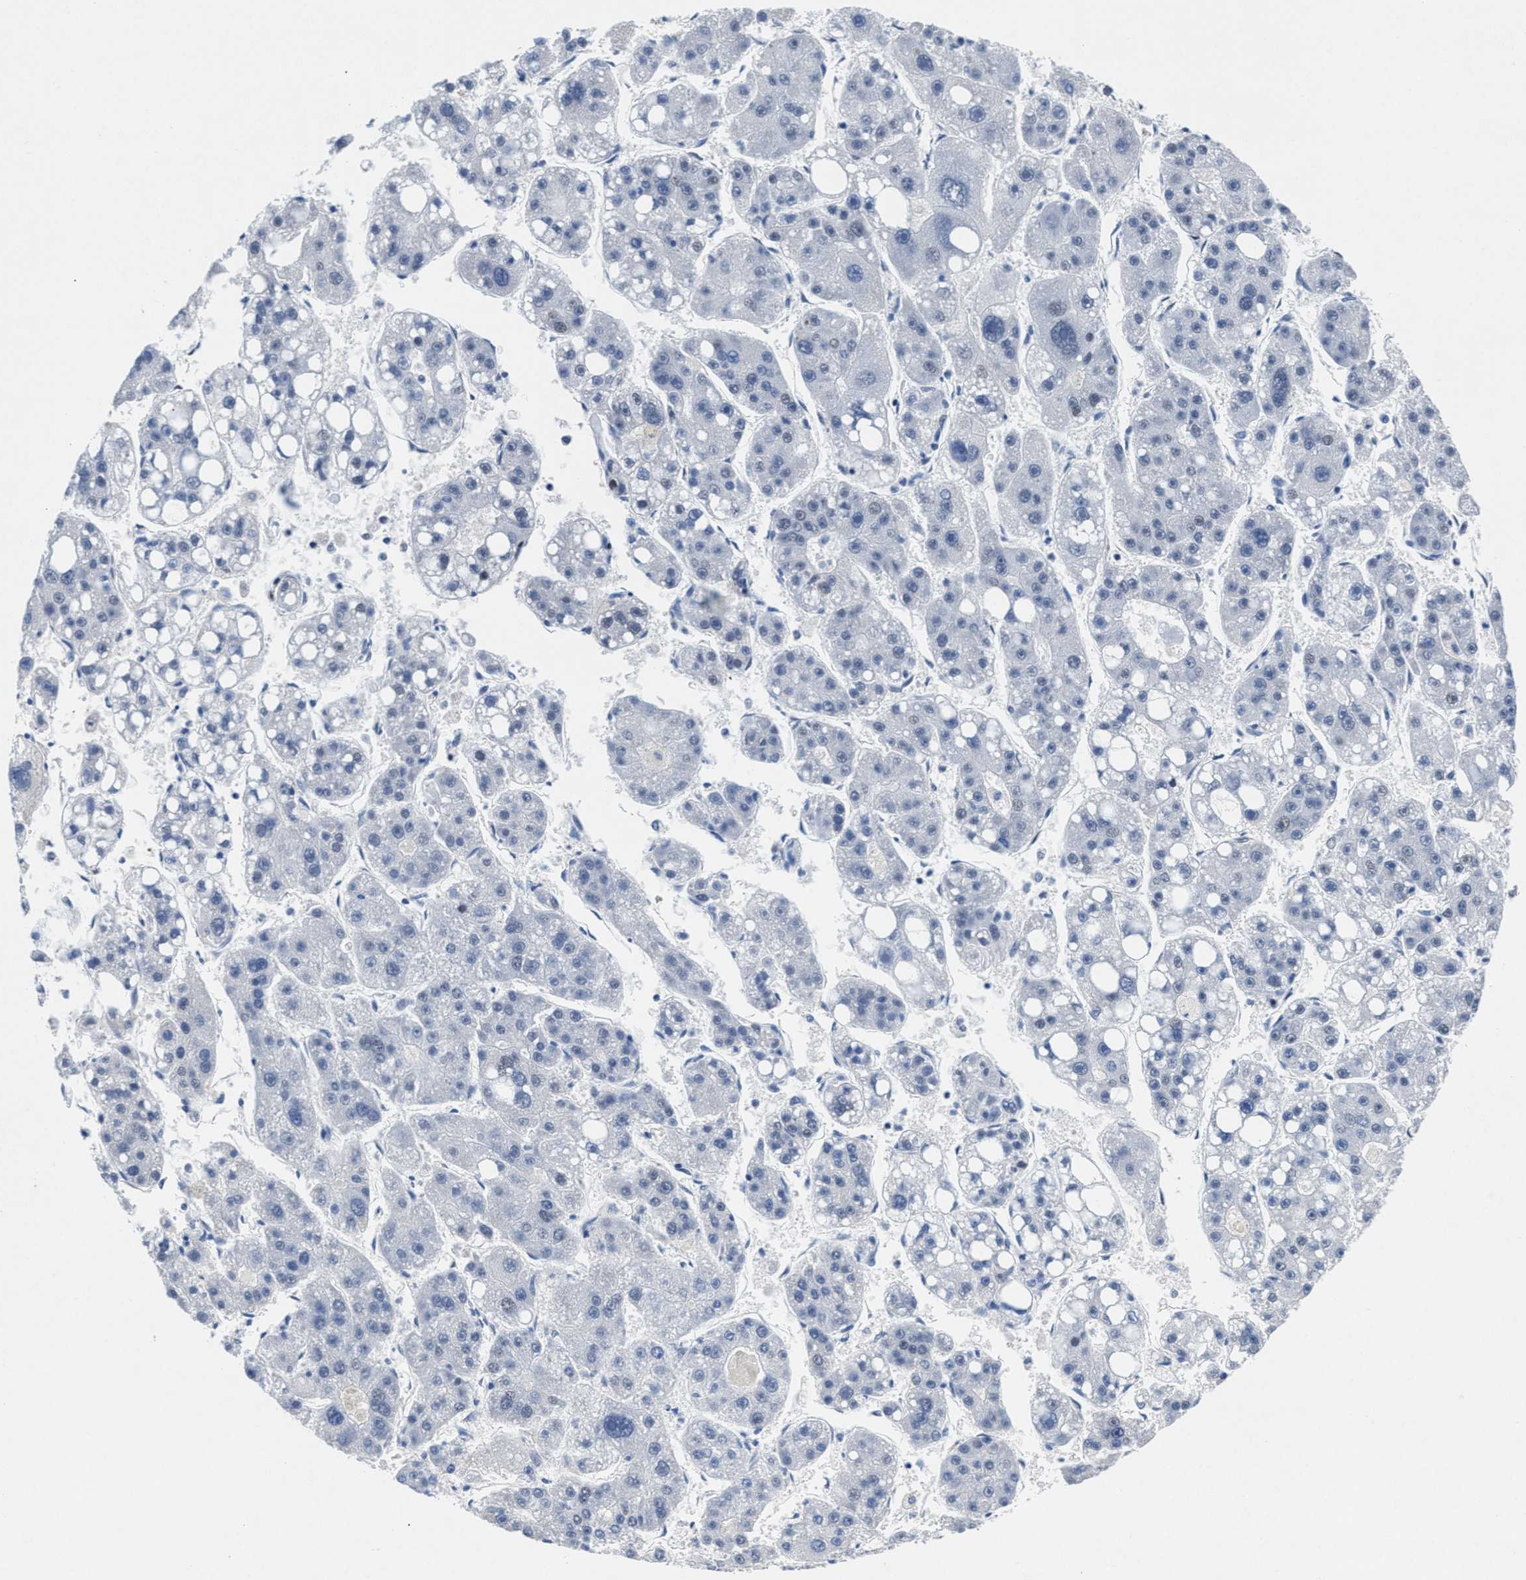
{"staining": {"intensity": "negative", "quantity": "none", "location": "none"}, "tissue": "liver cancer", "cell_type": "Tumor cells", "image_type": "cancer", "snomed": [{"axis": "morphology", "description": "Carcinoma, Hepatocellular, NOS"}, {"axis": "topography", "description": "Liver"}], "caption": "A photomicrograph of liver cancer (hepatocellular carcinoma) stained for a protein demonstrates no brown staining in tumor cells.", "gene": "WDR81", "patient": {"sex": "female", "age": 61}}